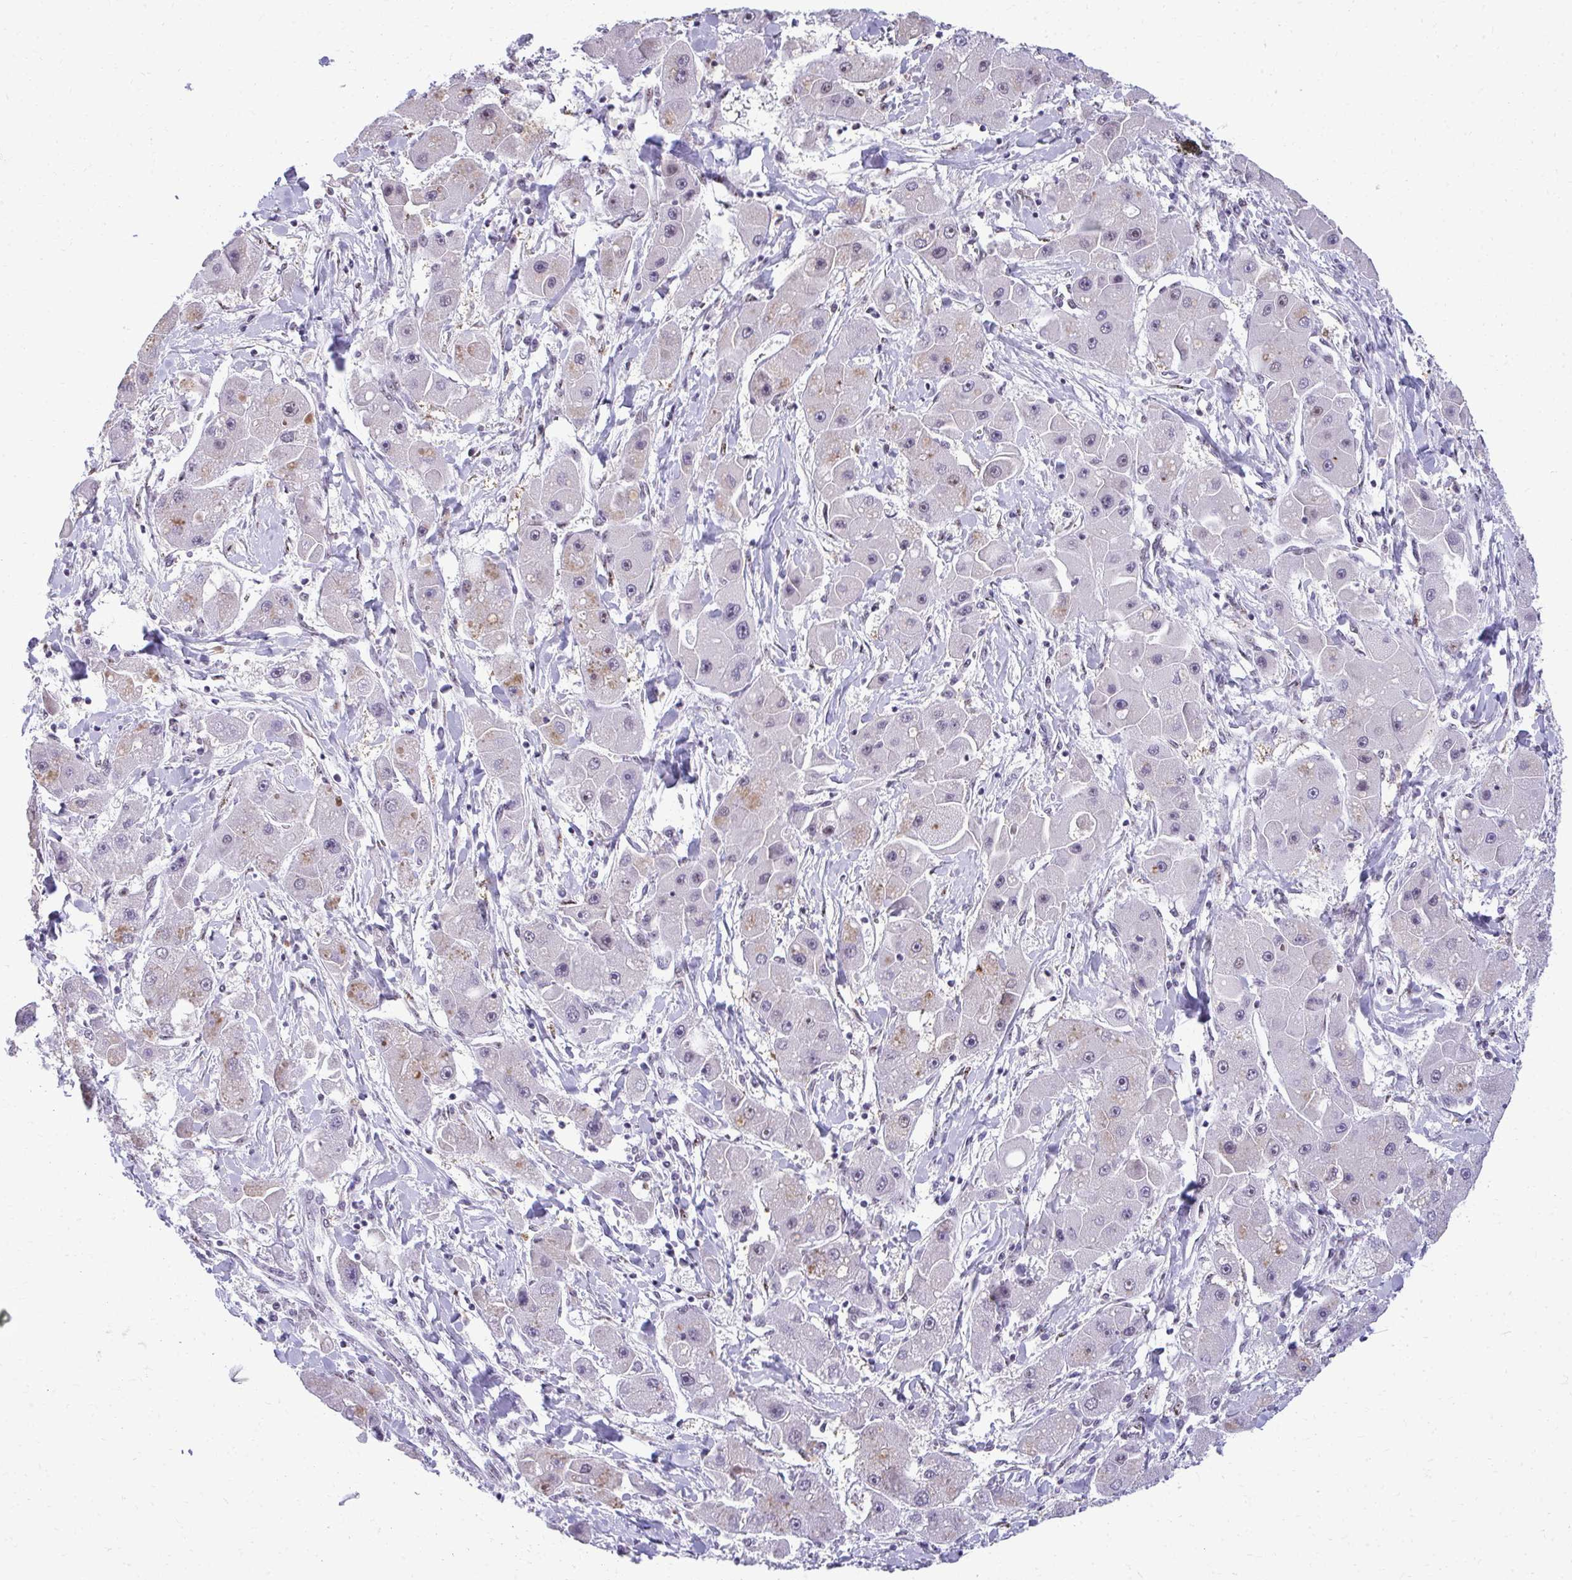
{"staining": {"intensity": "weak", "quantity": "<25%", "location": "nuclear"}, "tissue": "liver cancer", "cell_type": "Tumor cells", "image_type": "cancer", "snomed": [{"axis": "morphology", "description": "Carcinoma, Hepatocellular, NOS"}, {"axis": "topography", "description": "Liver"}], "caption": "An immunohistochemistry (IHC) photomicrograph of liver cancer is shown. There is no staining in tumor cells of liver cancer.", "gene": "PELP1", "patient": {"sex": "male", "age": 24}}